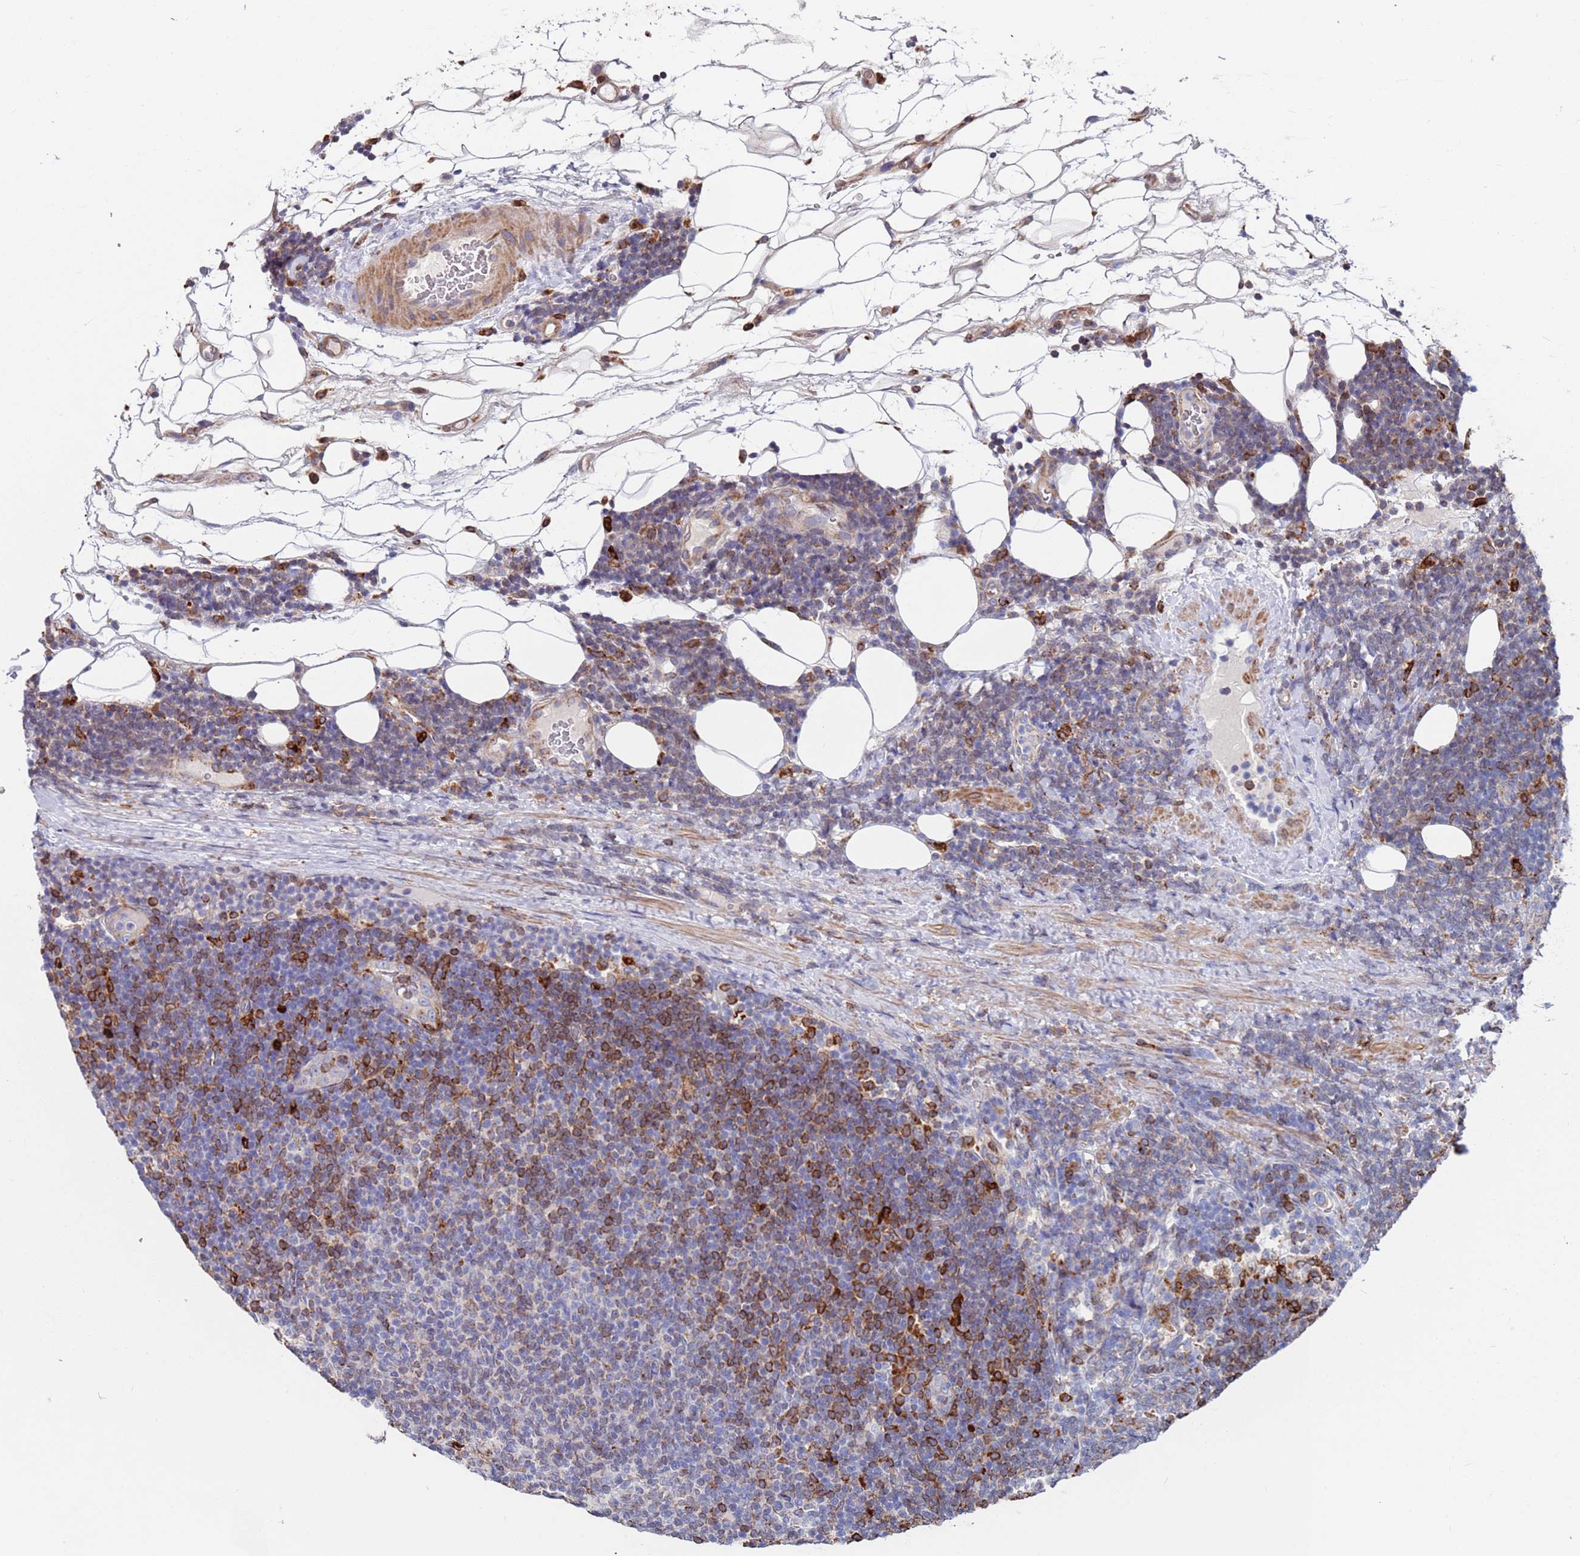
{"staining": {"intensity": "negative", "quantity": "none", "location": "none"}, "tissue": "lymphoma", "cell_type": "Tumor cells", "image_type": "cancer", "snomed": [{"axis": "morphology", "description": "Malignant lymphoma, non-Hodgkin's type, Low grade"}, {"axis": "topography", "description": "Lymph node"}], "caption": "The photomicrograph displays no staining of tumor cells in low-grade malignant lymphoma, non-Hodgkin's type.", "gene": "GREB1L", "patient": {"sex": "male", "age": 66}}